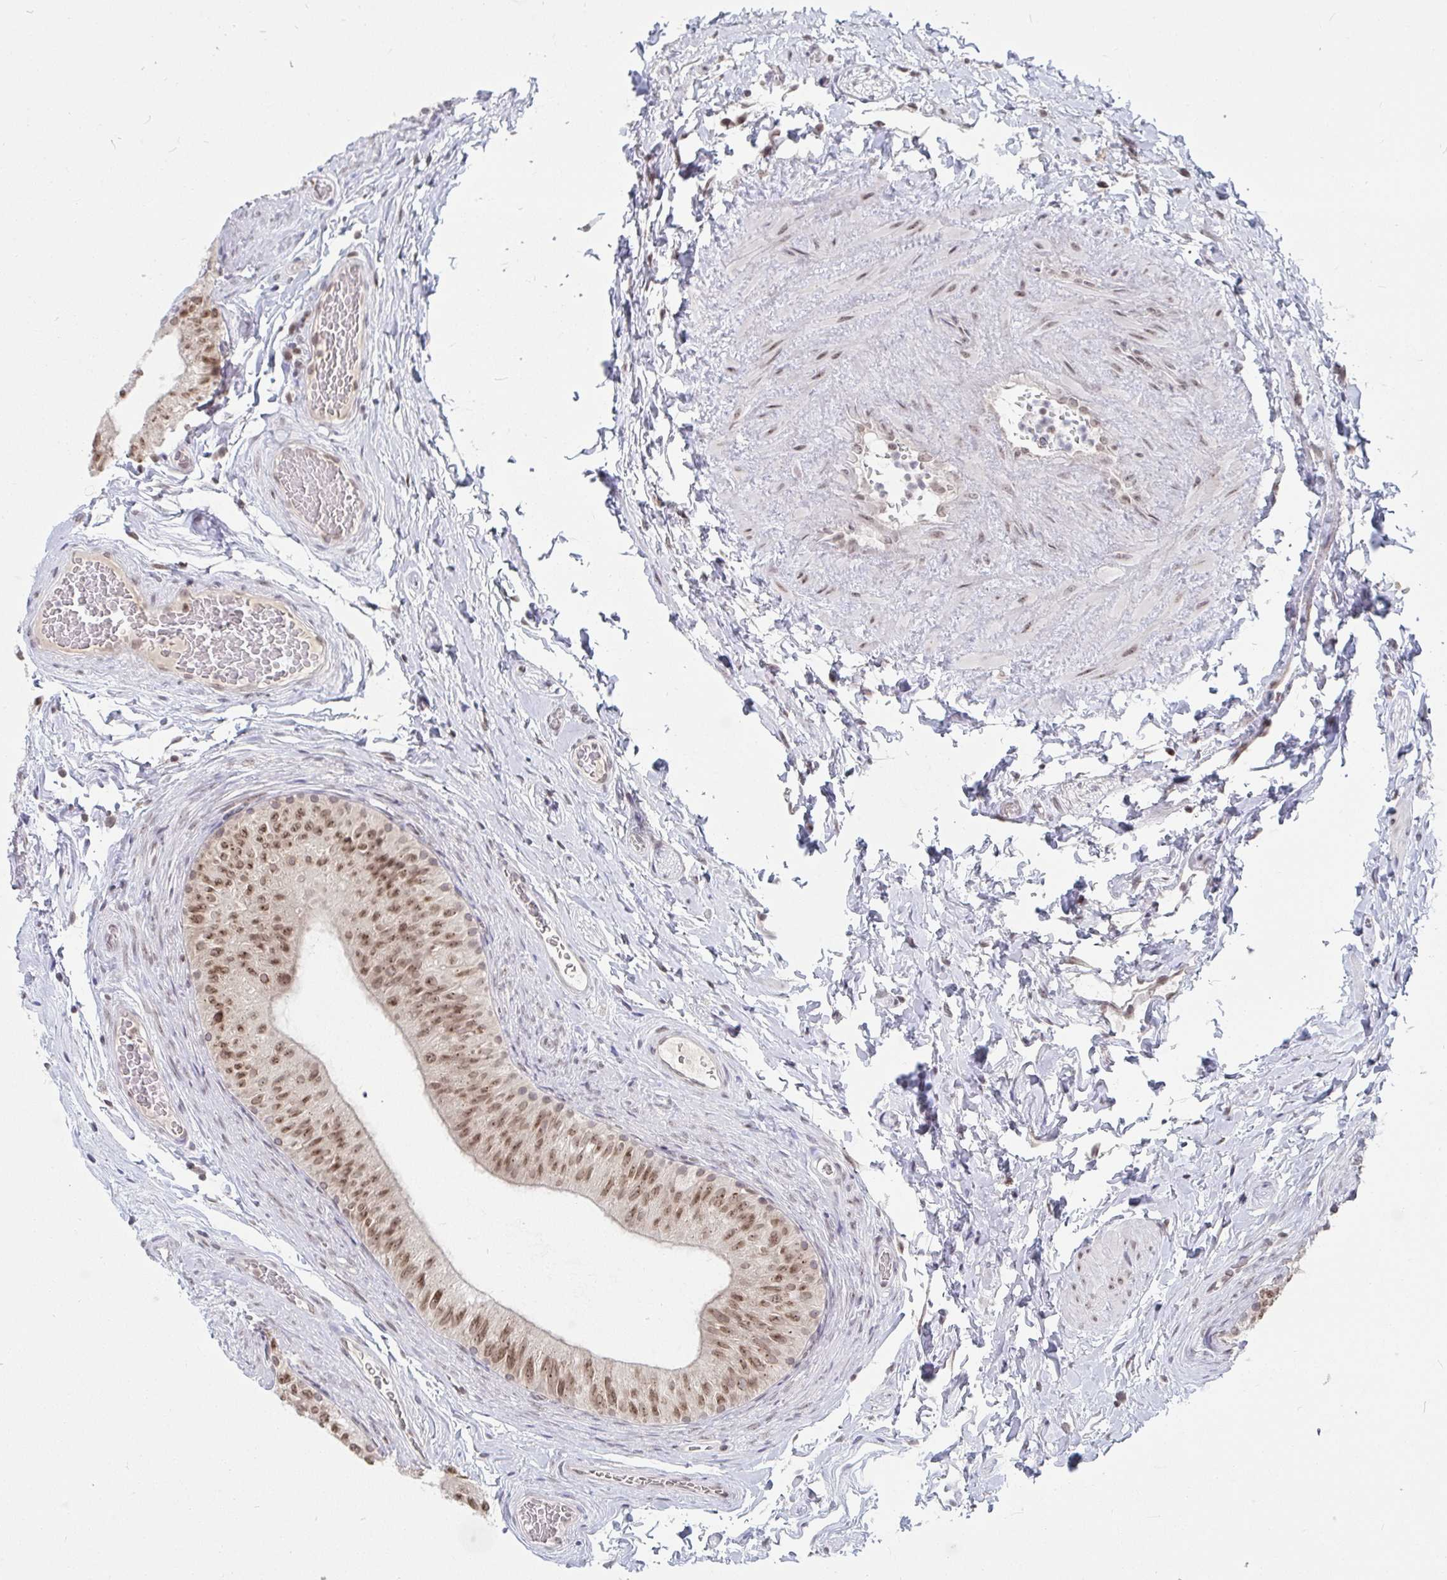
{"staining": {"intensity": "moderate", "quantity": ">75%", "location": "nuclear"}, "tissue": "epididymis", "cell_type": "Glandular cells", "image_type": "normal", "snomed": [{"axis": "morphology", "description": "Normal tissue, NOS"}, {"axis": "topography", "description": "Epididymis, spermatic cord, NOS"}, {"axis": "topography", "description": "Epididymis"}], "caption": "An image showing moderate nuclear staining in approximately >75% of glandular cells in unremarkable epididymis, as visualized by brown immunohistochemical staining.", "gene": "TRIP12", "patient": {"sex": "male", "age": 31}}